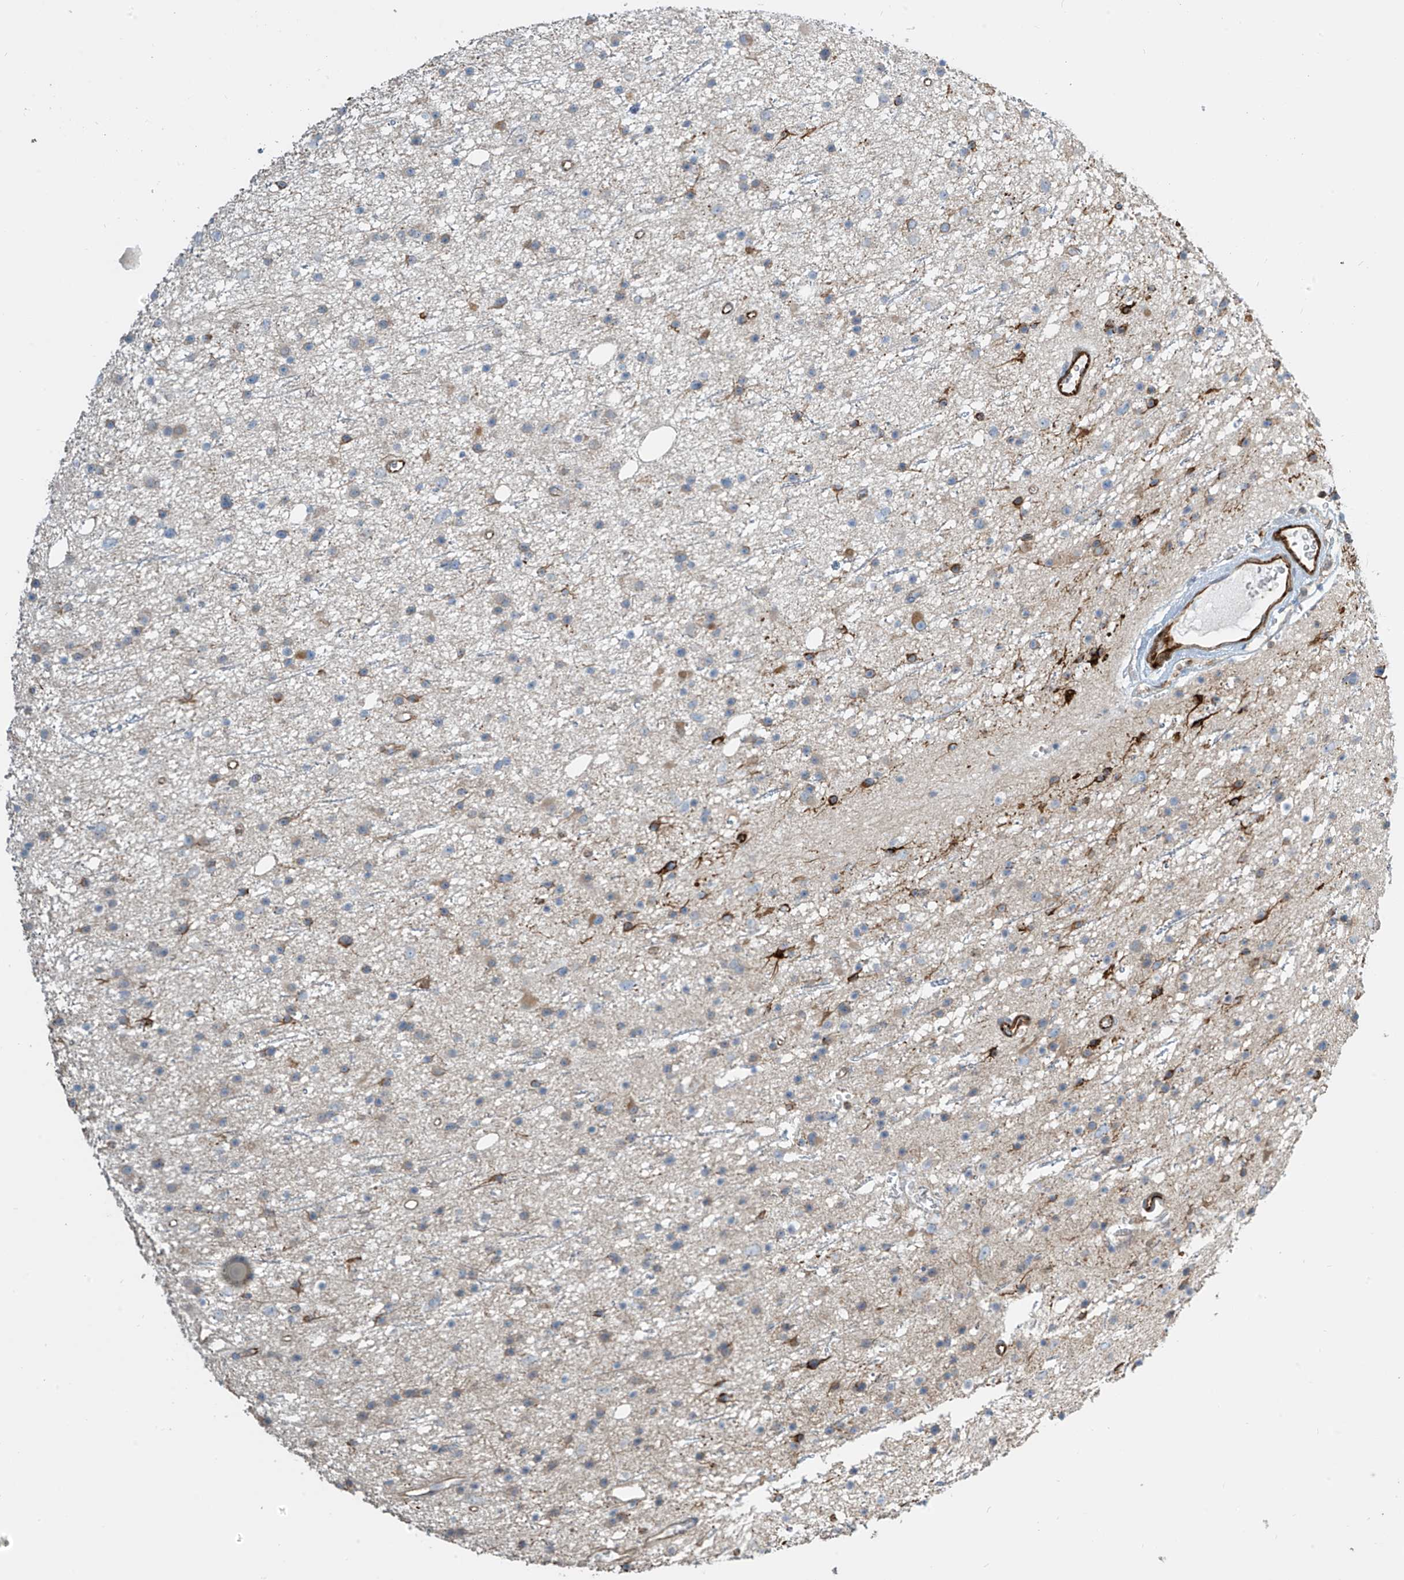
{"staining": {"intensity": "negative", "quantity": "none", "location": "none"}, "tissue": "glioma", "cell_type": "Tumor cells", "image_type": "cancer", "snomed": [{"axis": "morphology", "description": "Glioma, malignant, Low grade"}, {"axis": "topography", "description": "Cerebral cortex"}], "caption": "Tumor cells show no significant protein expression in low-grade glioma (malignant). (DAB (3,3'-diaminobenzidine) immunohistochemistry (IHC) with hematoxylin counter stain).", "gene": "SH3BGRL3", "patient": {"sex": "female", "age": 39}}